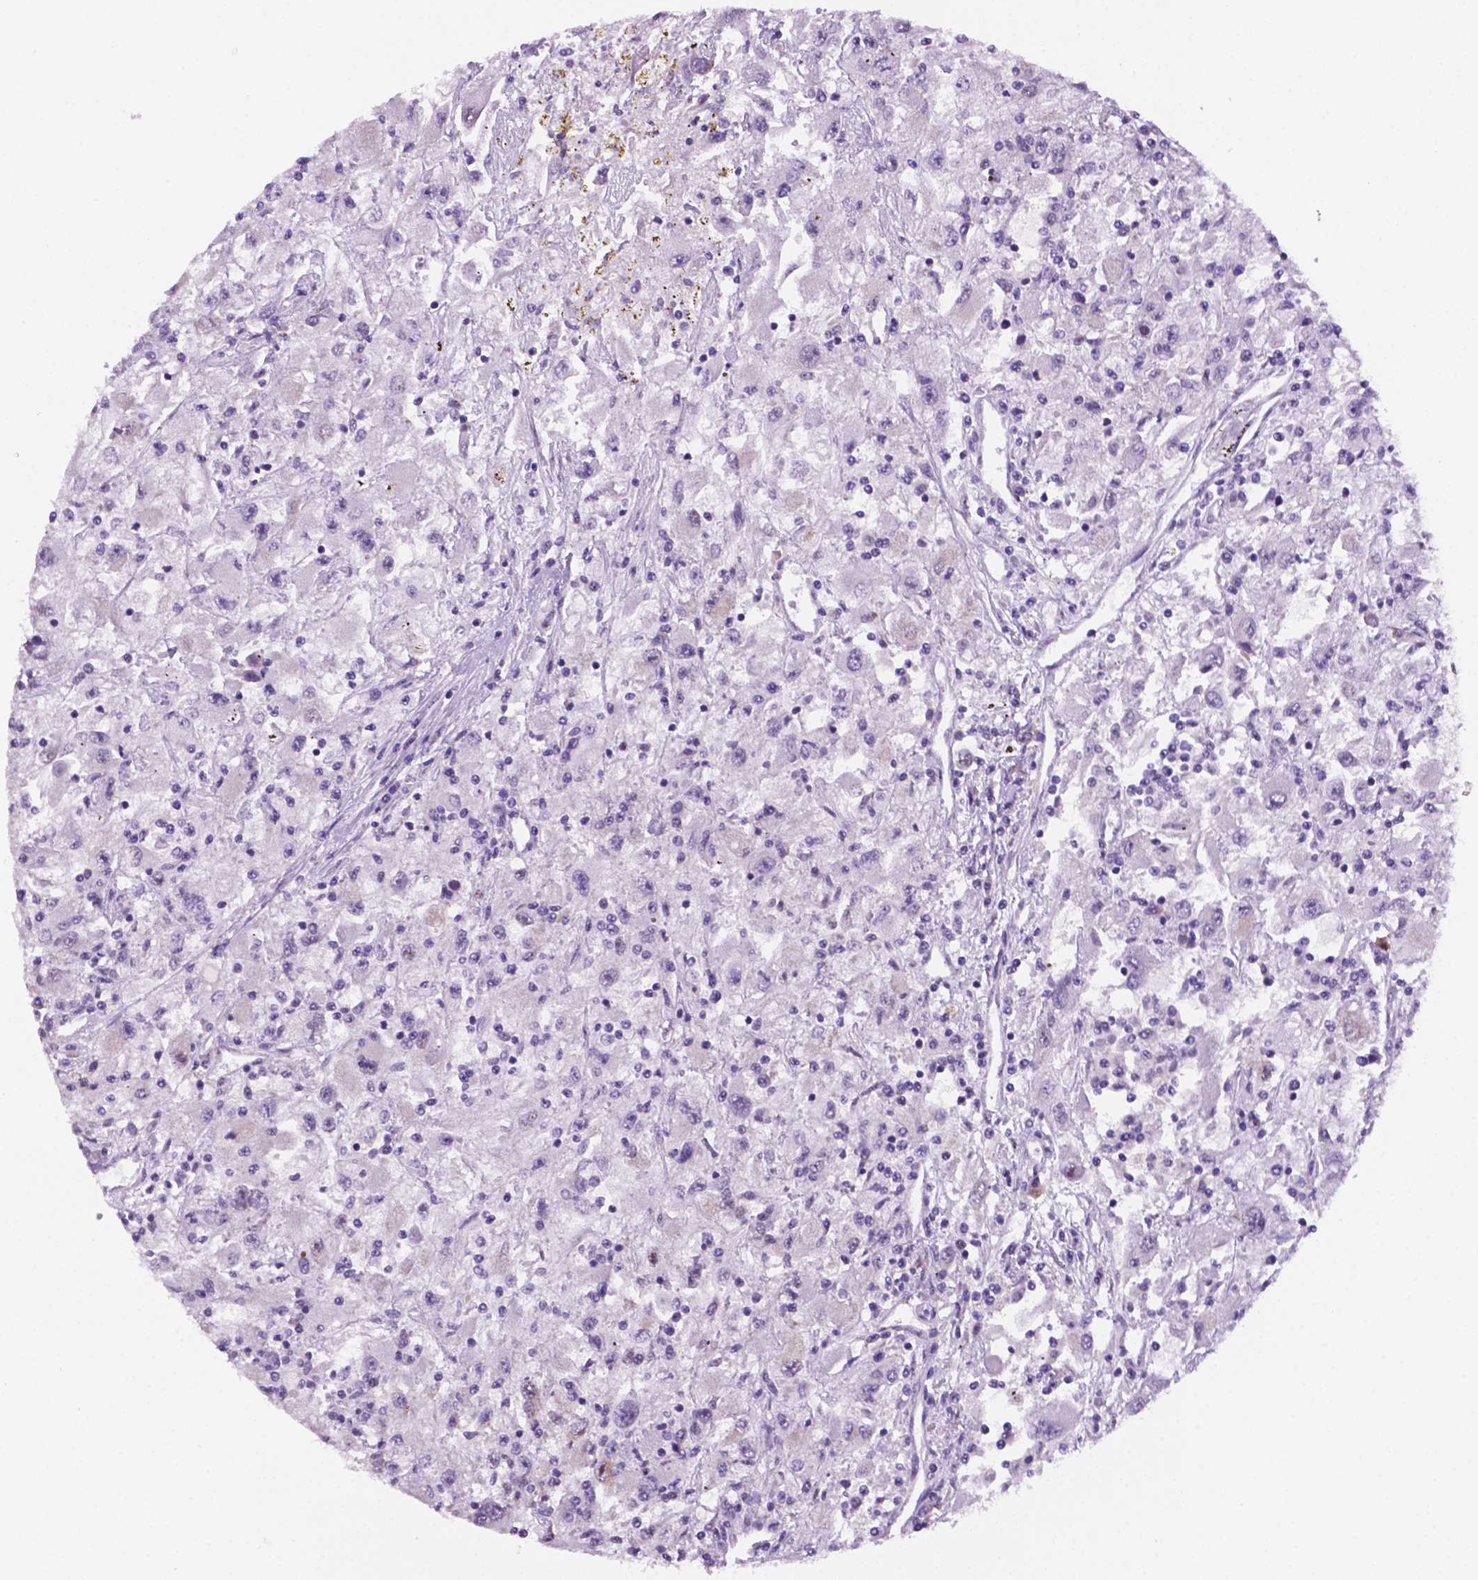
{"staining": {"intensity": "negative", "quantity": "none", "location": "none"}, "tissue": "renal cancer", "cell_type": "Tumor cells", "image_type": "cancer", "snomed": [{"axis": "morphology", "description": "Adenocarcinoma, NOS"}, {"axis": "topography", "description": "Kidney"}], "caption": "Tumor cells are negative for brown protein staining in adenocarcinoma (renal).", "gene": "C18orf21", "patient": {"sex": "female", "age": 67}}